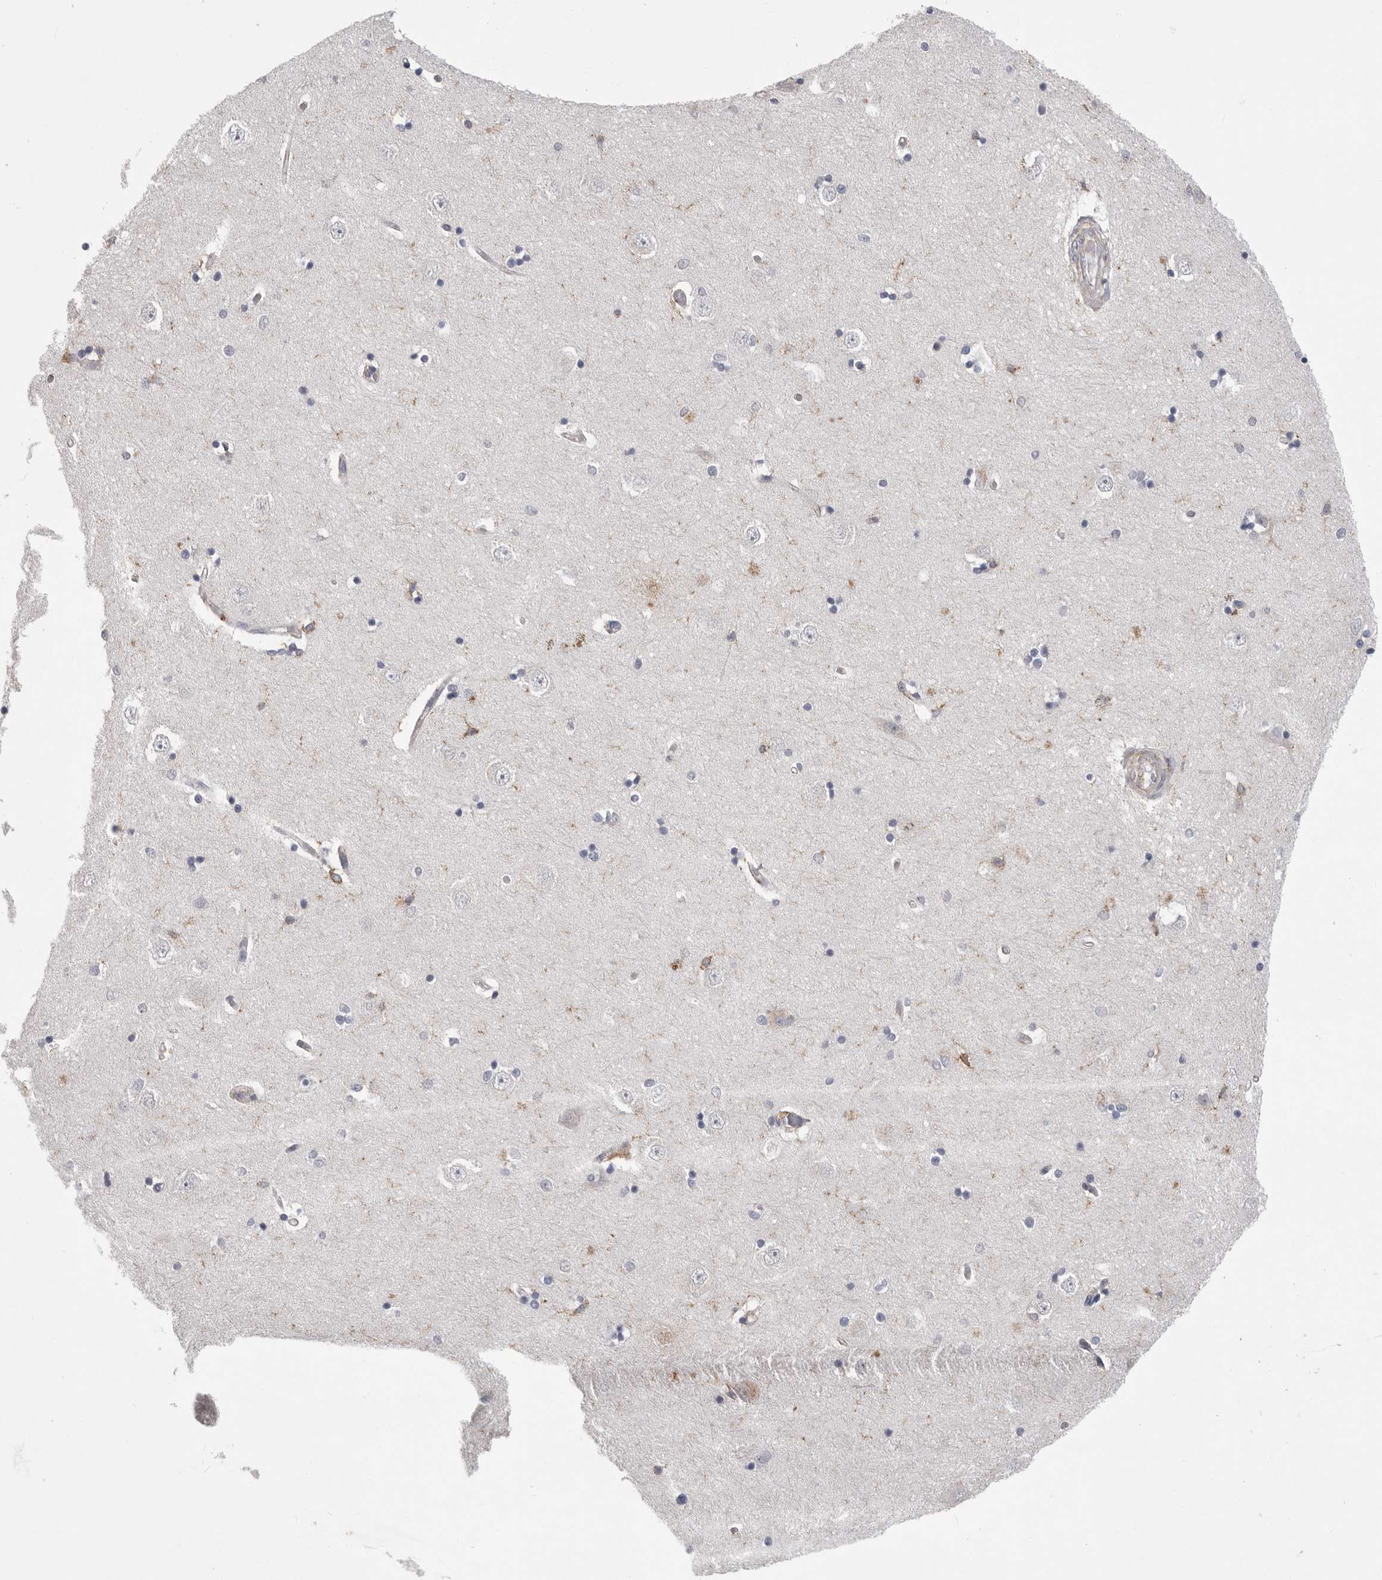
{"staining": {"intensity": "weak", "quantity": "<25%", "location": "cytoplasmic/membranous"}, "tissue": "hippocampus", "cell_type": "Glial cells", "image_type": "normal", "snomed": [{"axis": "morphology", "description": "Normal tissue, NOS"}, {"axis": "topography", "description": "Hippocampus"}], "caption": "An image of hippocampus stained for a protein shows no brown staining in glial cells.", "gene": "SIGLEC10", "patient": {"sex": "male", "age": 45}}